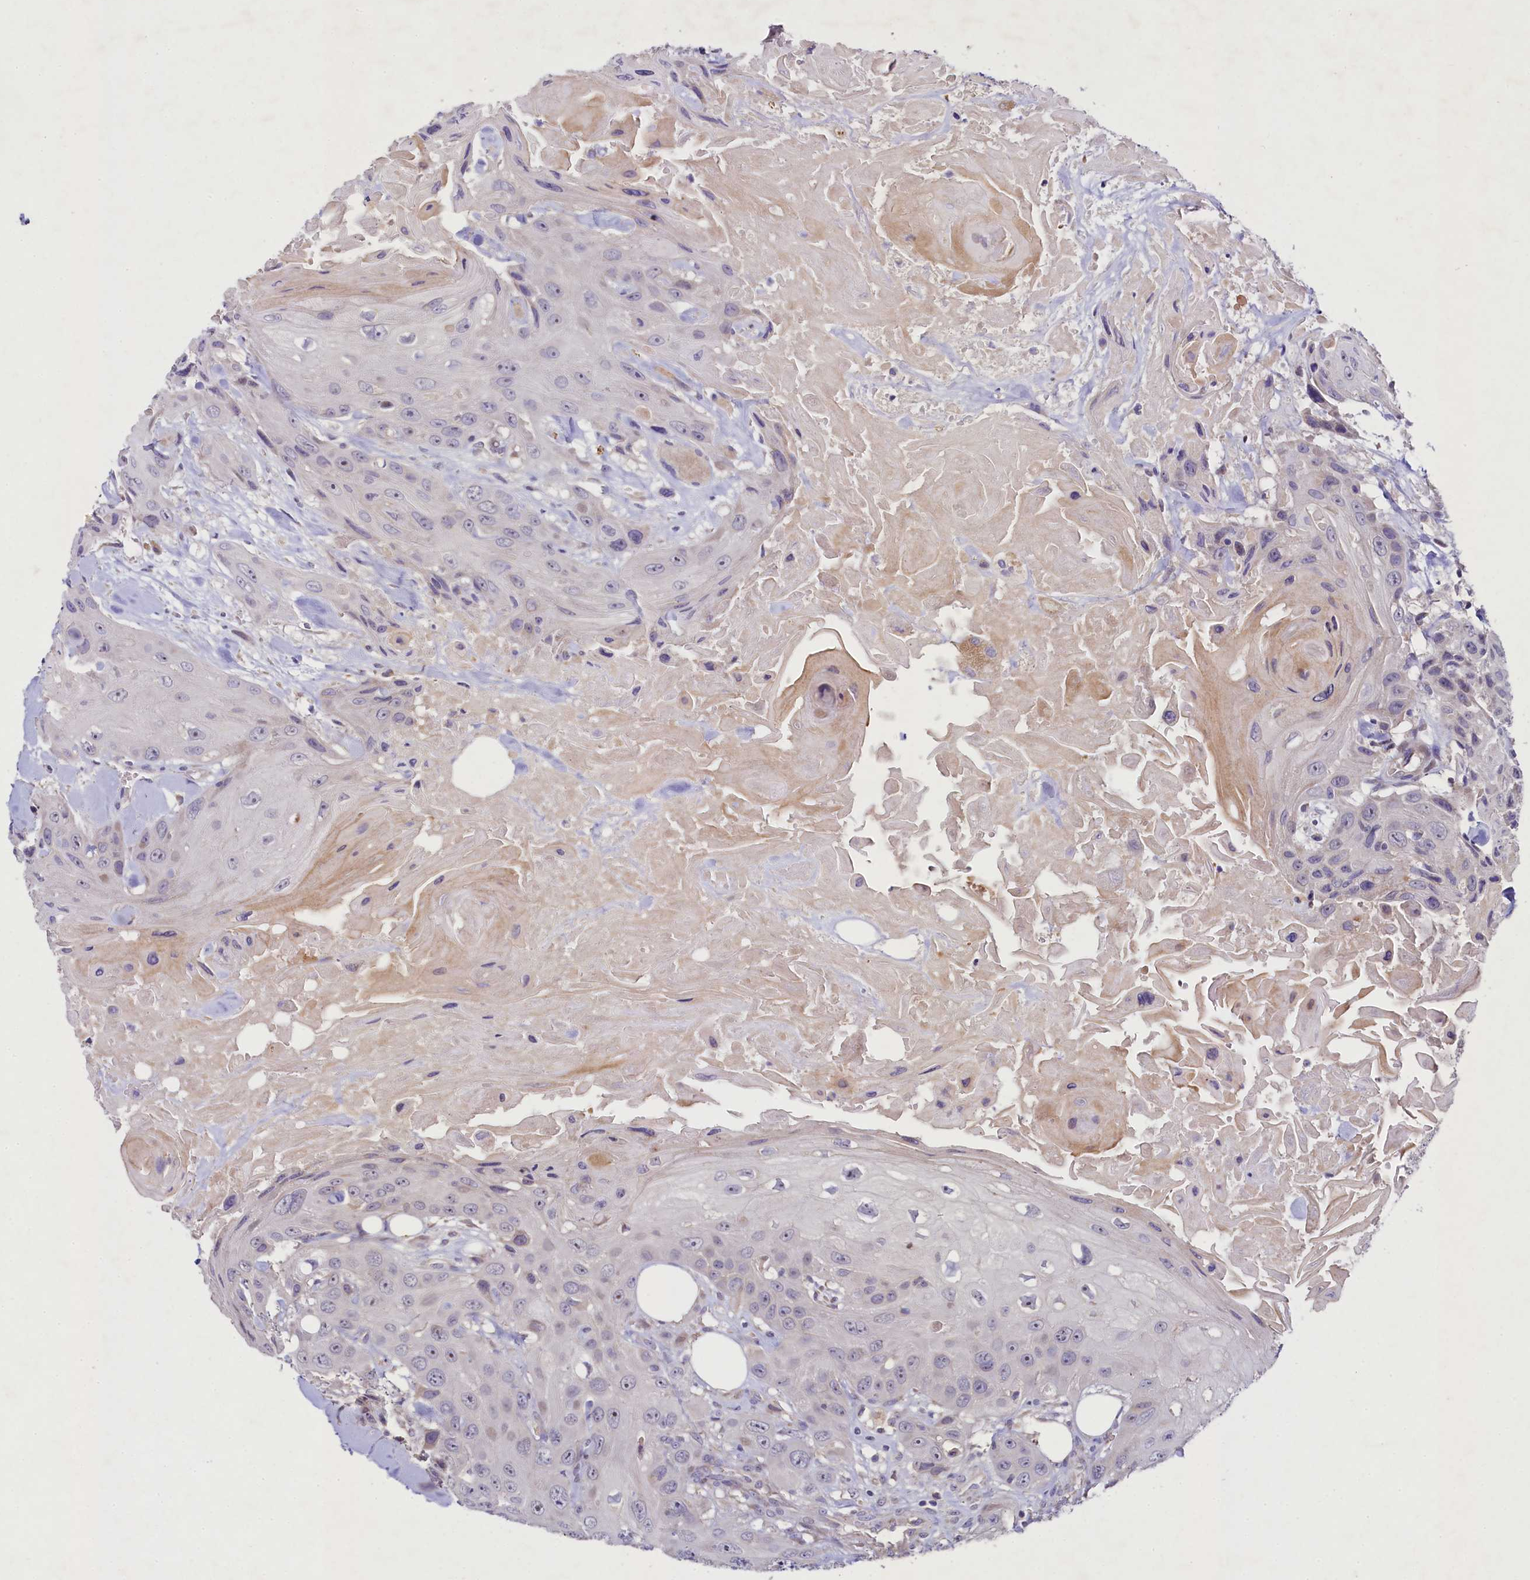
{"staining": {"intensity": "negative", "quantity": "none", "location": "none"}, "tissue": "head and neck cancer", "cell_type": "Tumor cells", "image_type": "cancer", "snomed": [{"axis": "morphology", "description": "Squamous cell carcinoma, NOS"}, {"axis": "topography", "description": "Head-Neck"}], "caption": "An image of human head and neck cancer (squamous cell carcinoma) is negative for staining in tumor cells.", "gene": "FXYD6", "patient": {"sex": "male", "age": 81}}